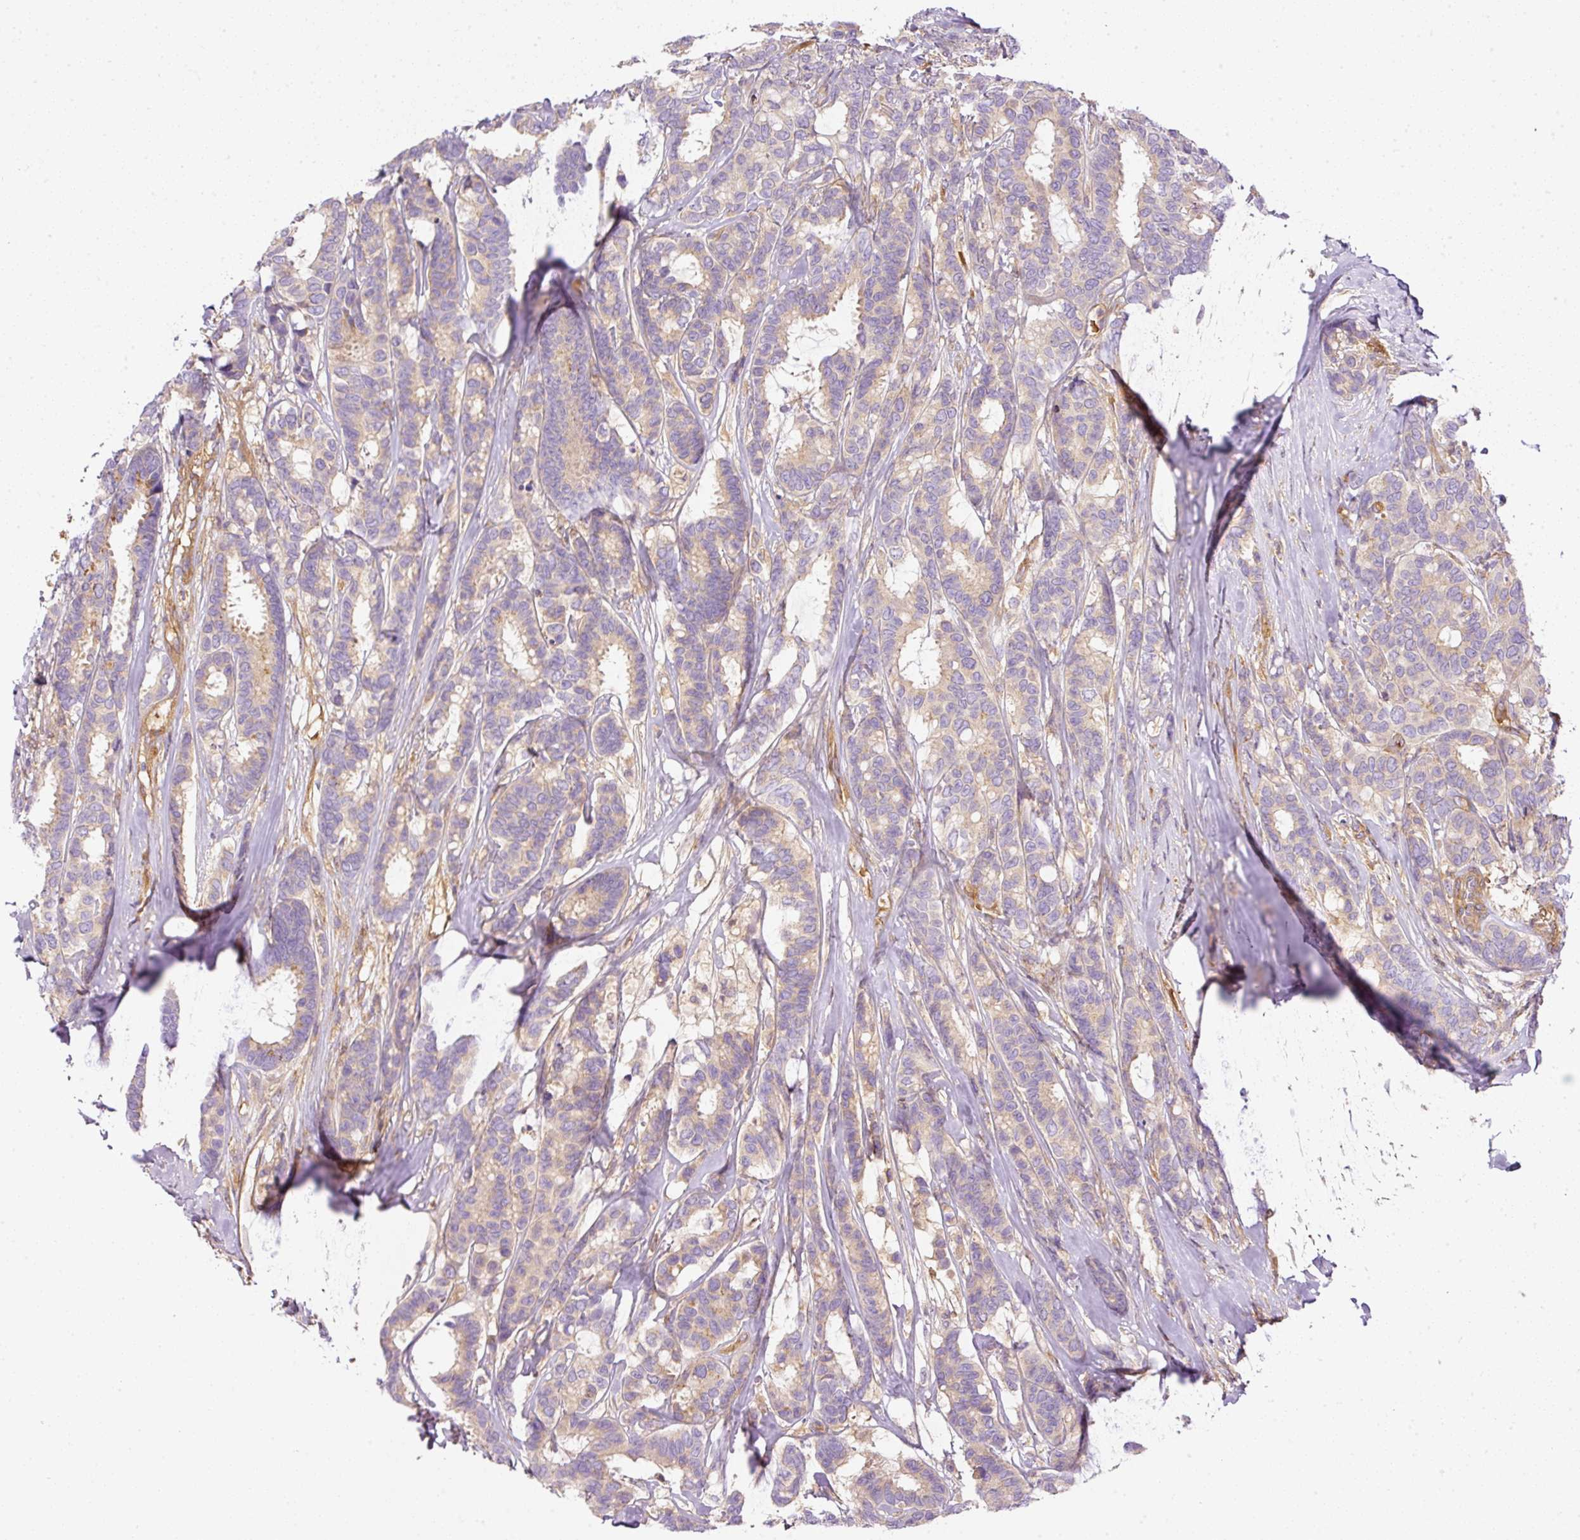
{"staining": {"intensity": "negative", "quantity": "none", "location": "none"}, "tissue": "breast cancer", "cell_type": "Tumor cells", "image_type": "cancer", "snomed": [{"axis": "morphology", "description": "Duct carcinoma"}, {"axis": "topography", "description": "Breast"}], "caption": "DAB (3,3'-diaminobenzidine) immunohistochemical staining of breast cancer reveals no significant staining in tumor cells.", "gene": "TBC1D2B", "patient": {"sex": "female", "age": 87}}